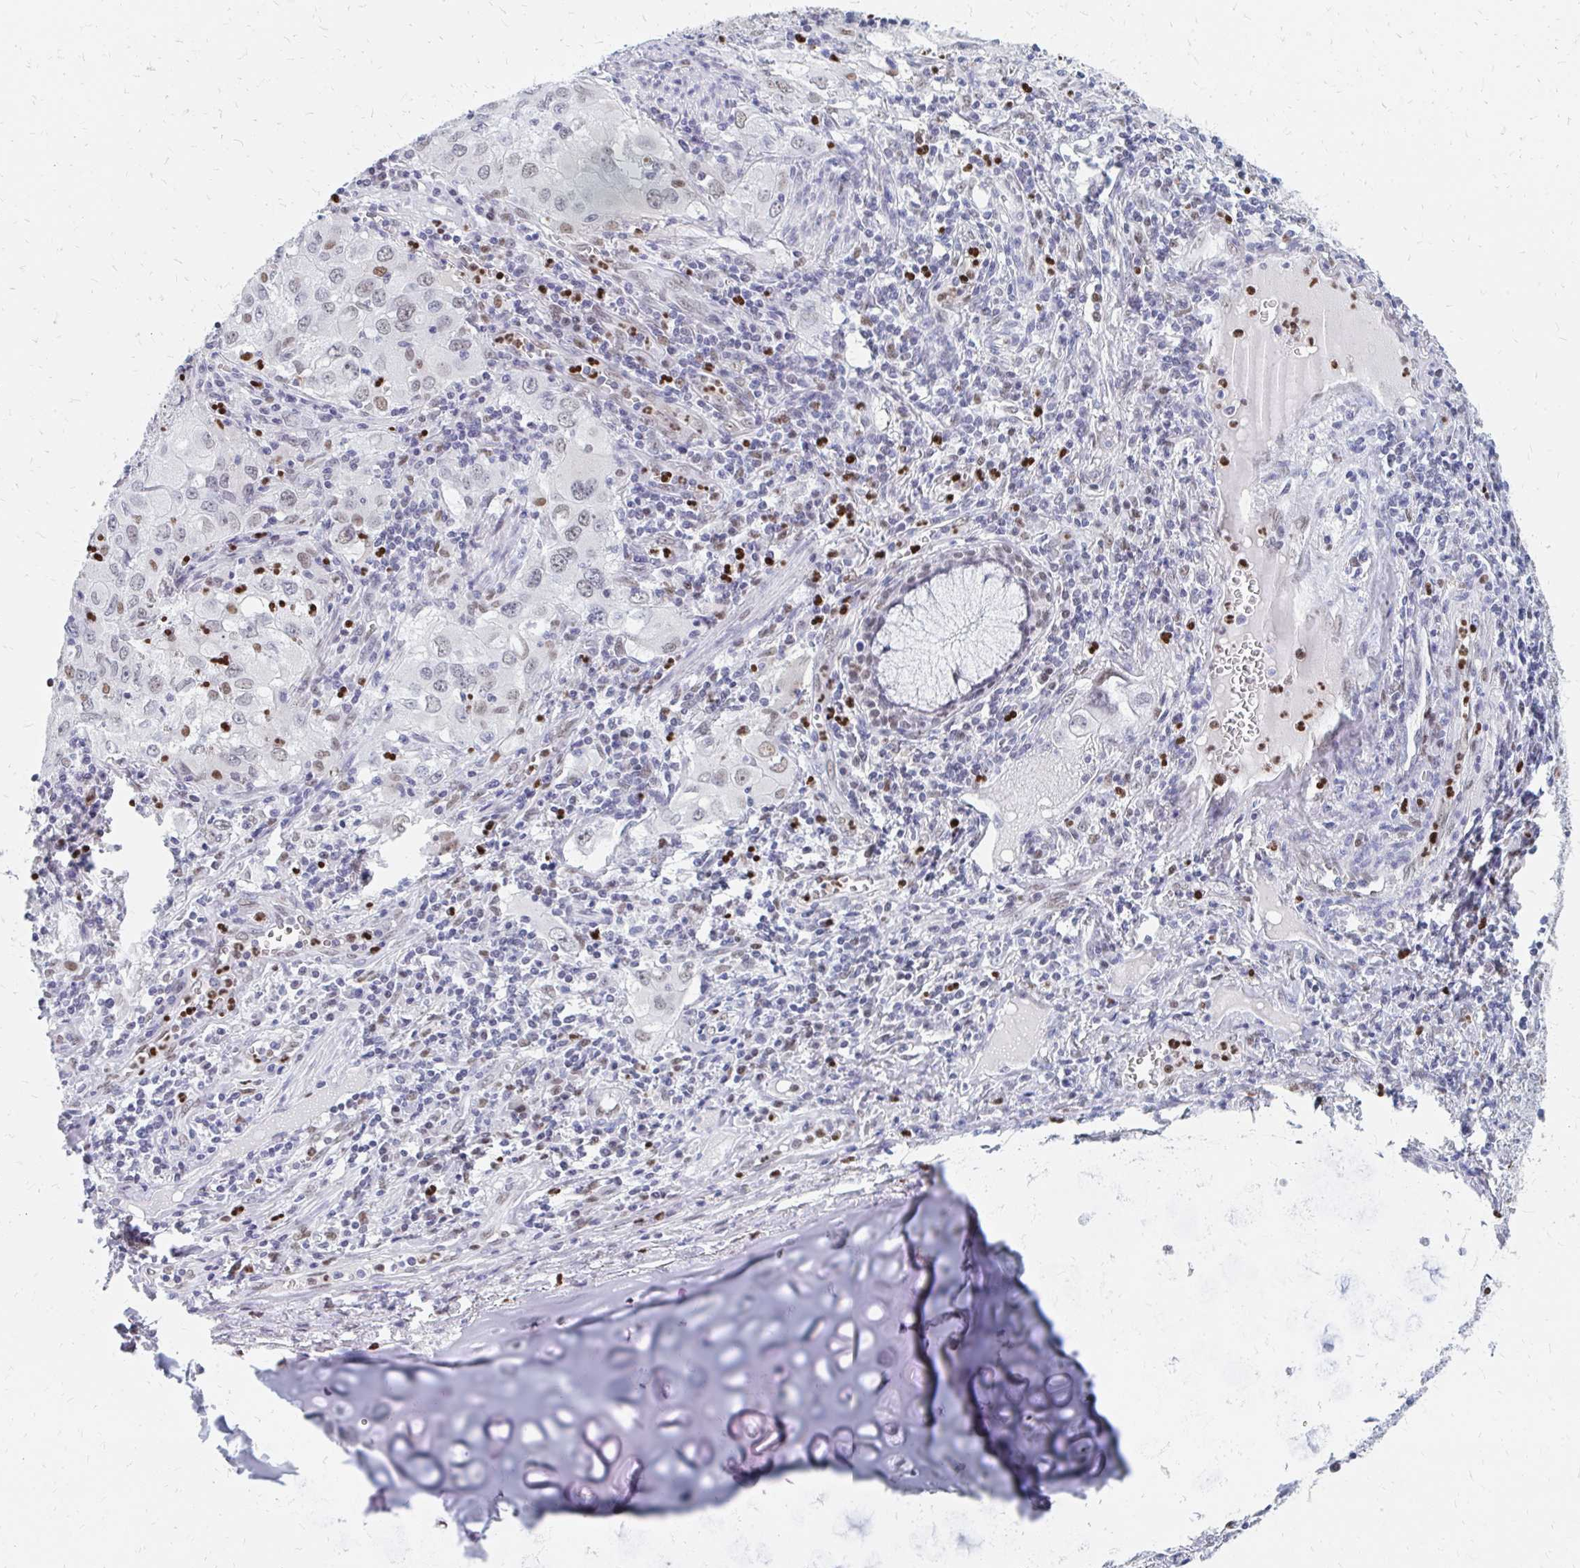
{"staining": {"intensity": "weak", "quantity": "<25%", "location": "nuclear"}, "tissue": "lung cancer", "cell_type": "Tumor cells", "image_type": "cancer", "snomed": [{"axis": "morphology", "description": "Adenocarcinoma, NOS"}, {"axis": "morphology", "description": "Adenocarcinoma, metastatic, NOS"}, {"axis": "topography", "description": "Lymph node"}, {"axis": "topography", "description": "Lung"}], "caption": "Immunohistochemistry (IHC) of lung cancer (adenocarcinoma) reveals no staining in tumor cells.", "gene": "PLK3", "patient": {"sex": "female", "age": 42}}